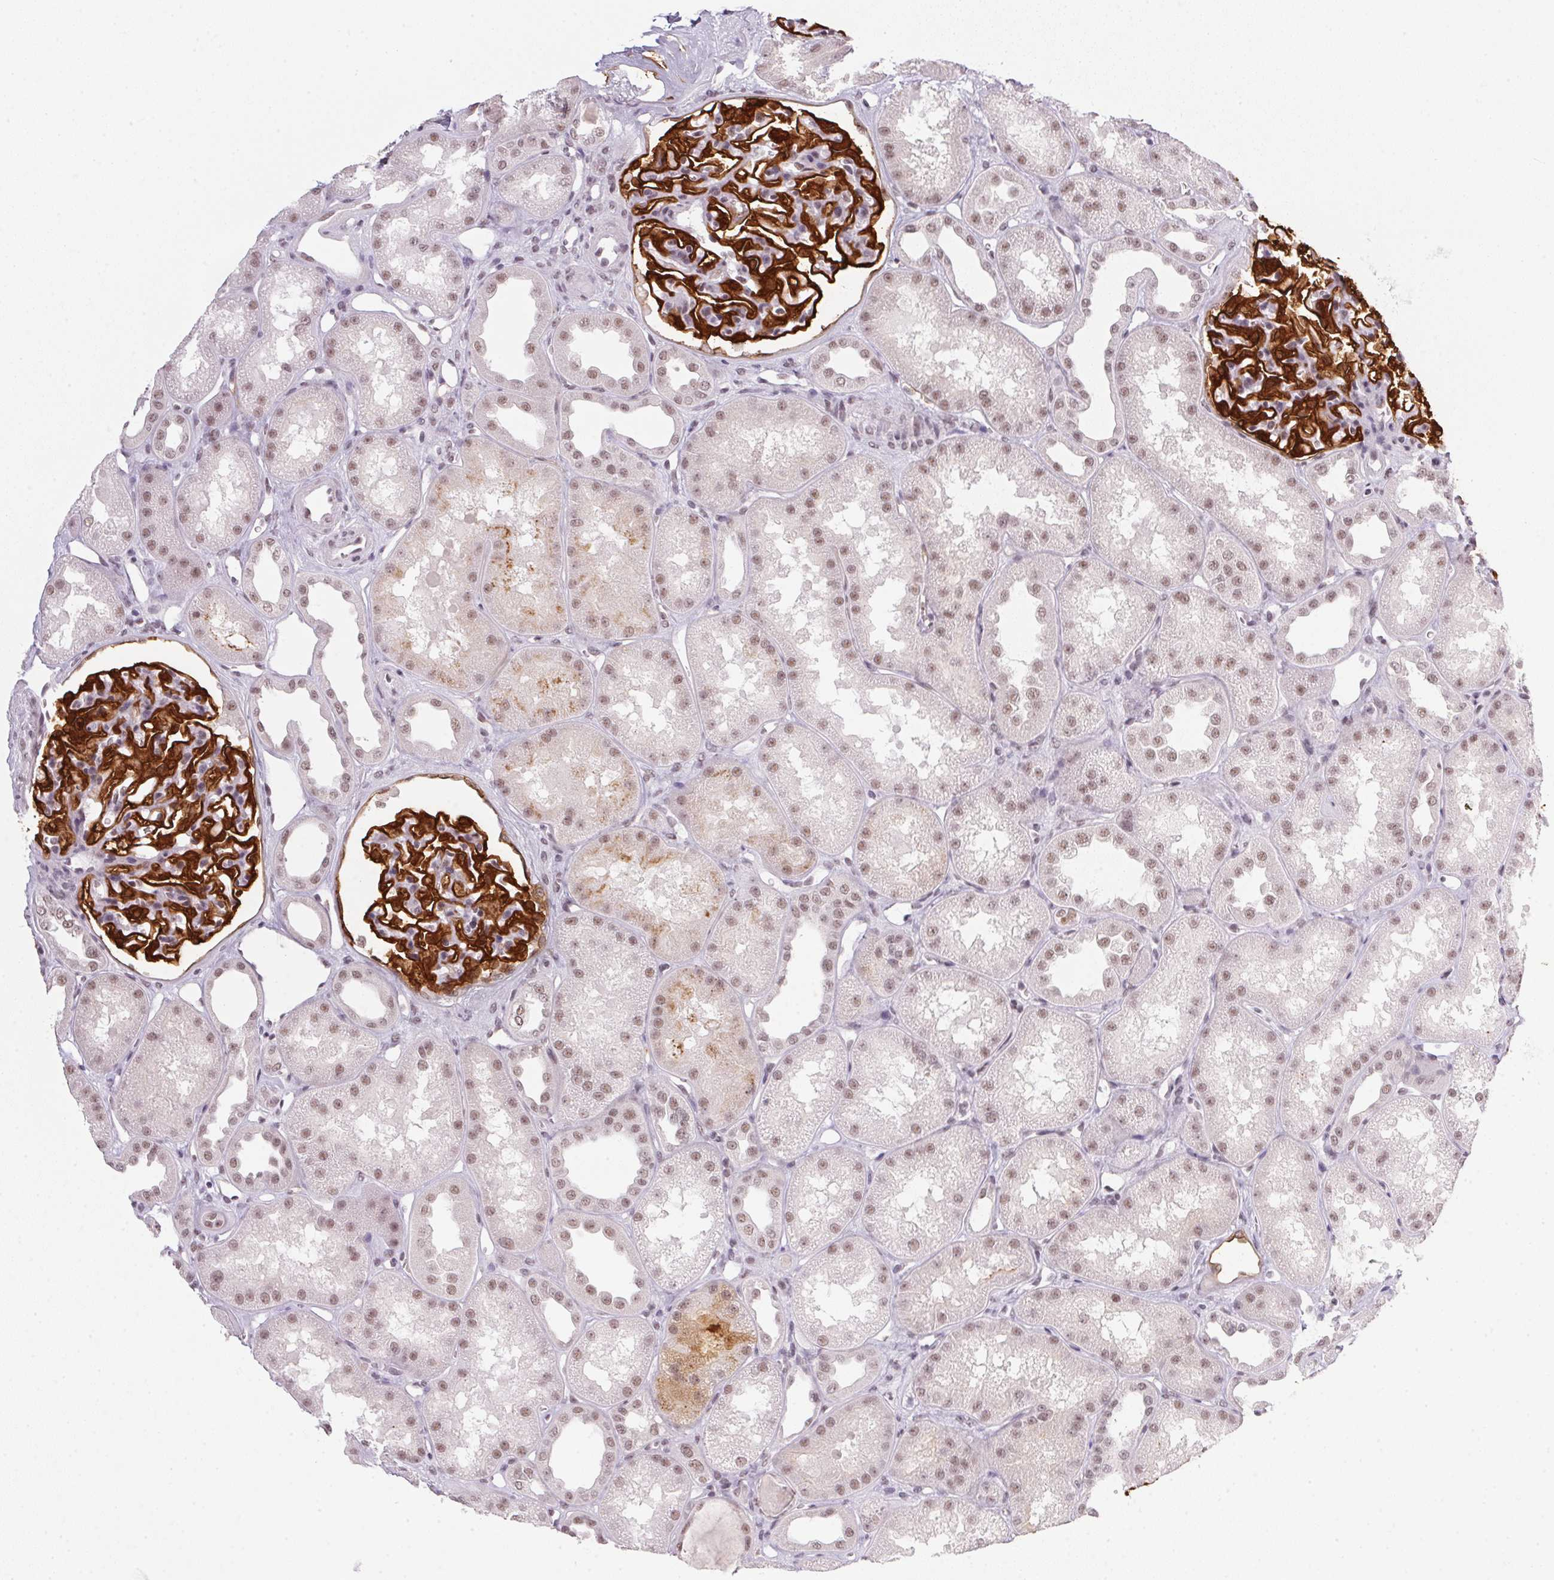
{"staining": {"intensity": "strong", "quantity": ">75%", "location": "cytoplasmic/membranous,nuclear"}, "tissue": "kidney", "cell_type": "Cells in glomeruli", "image_type": "normal", "snomed": [{"axis": "morphology", "description": "Normal tissue, NOS"}, {"axis": "topography", "description": "Kidney"}], "caption": "Strong cytoplasmic/membranous,nuclear expression for a protein is present in about >75% of cells in glomeruli of unremarkable kidney using immunohistochemistry (IHC).", "gene": "SRSF7", "patient": {"sex": "male", "age": 61}}